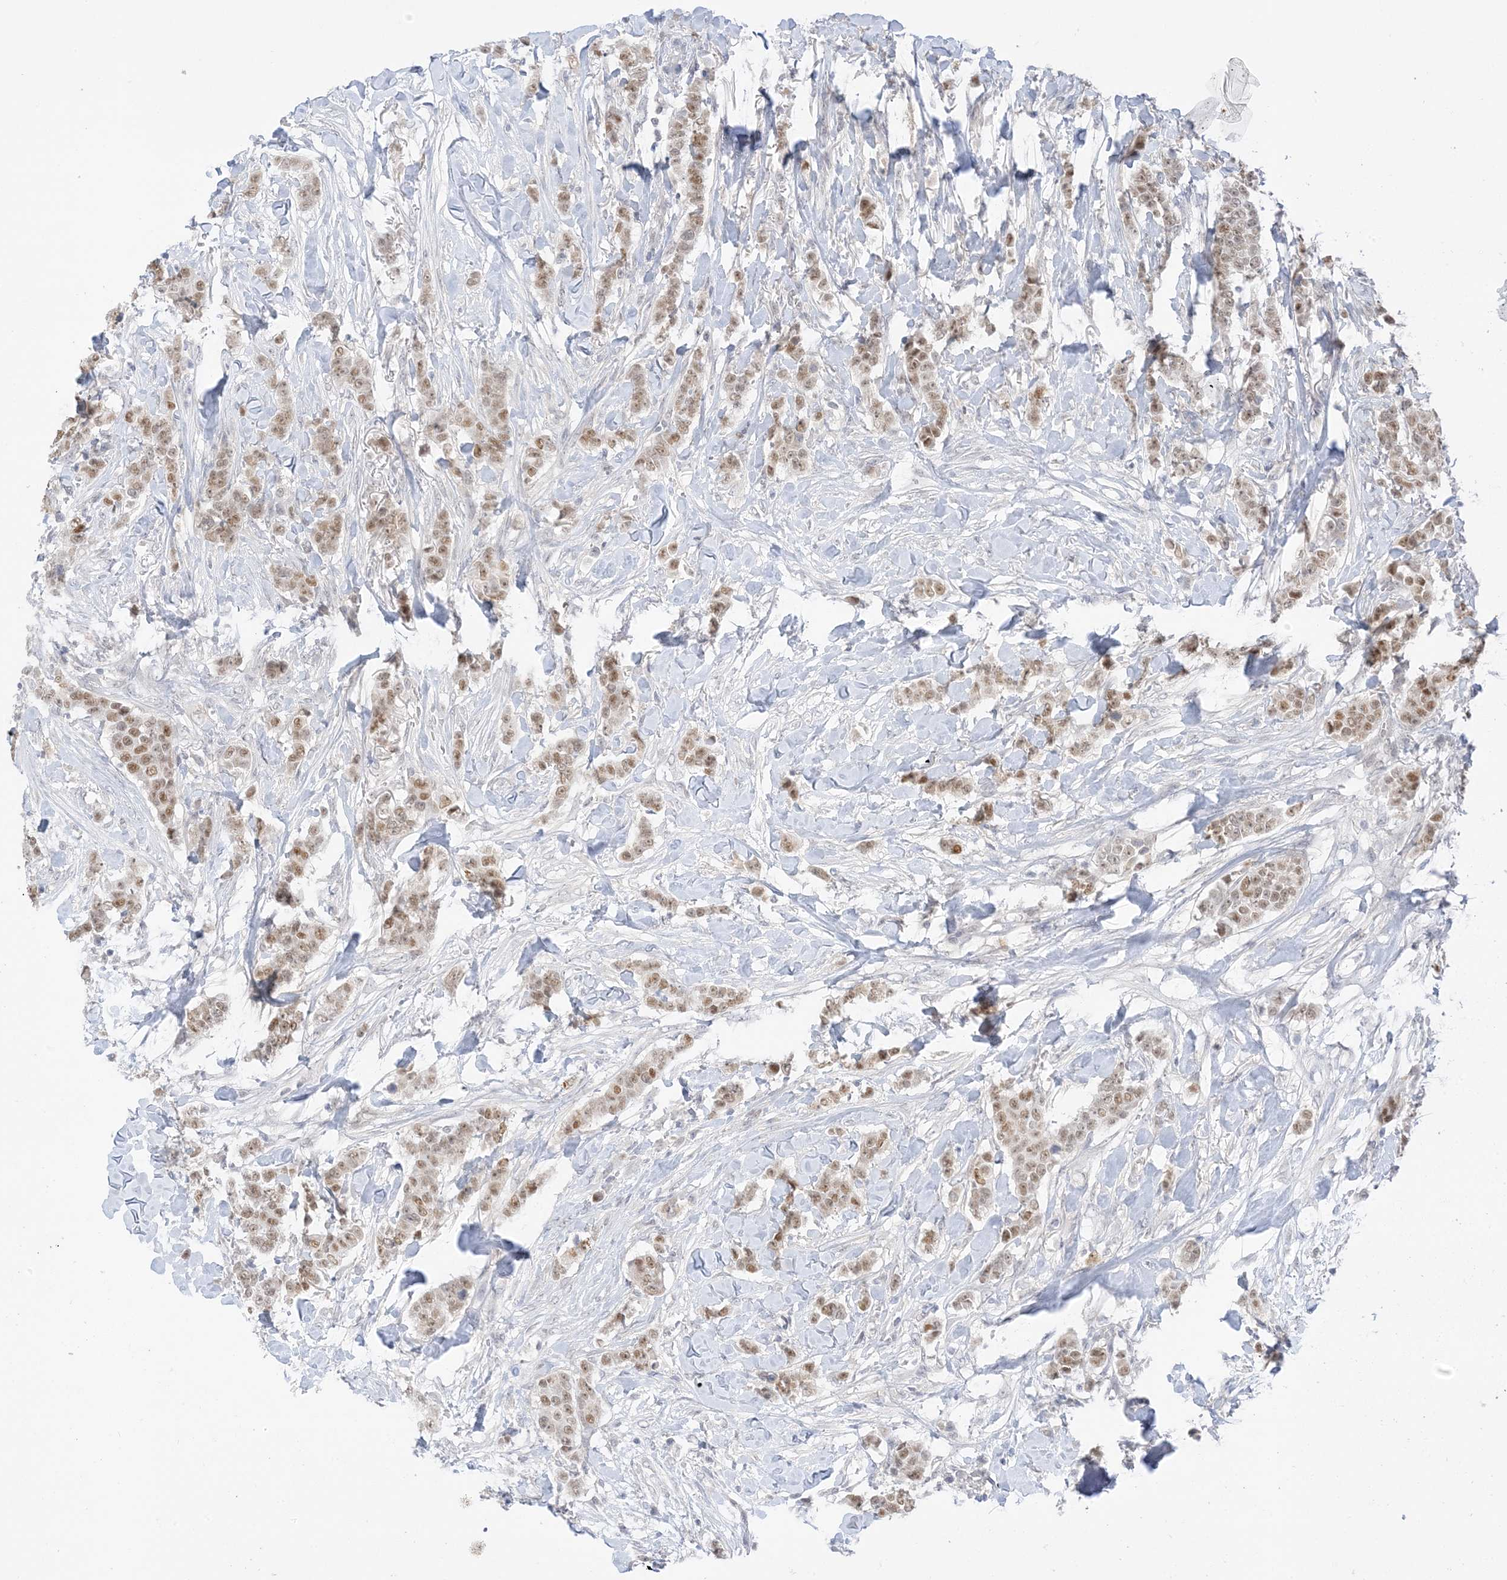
{"staining": {"intensity": "moderate", "quantity": ">75%", "location": "nuclear"}, "tissue": "breast cancer", "cell_type": "Tumor cells", "image_type": "cancer", "snomed": [{"axis": "morphology", "description": "Duct carcinoma"}, {"axis": "topography", "description": "Breast"}], "caption": "An IHC image of tumor tissue is shown. Protein staining in brown highlights moderate nuclear positivity in intraductal carcinoma (breast) within tumor cells.", "gene": "MSL3", "patient": {"sex": "female", "age": 40}}